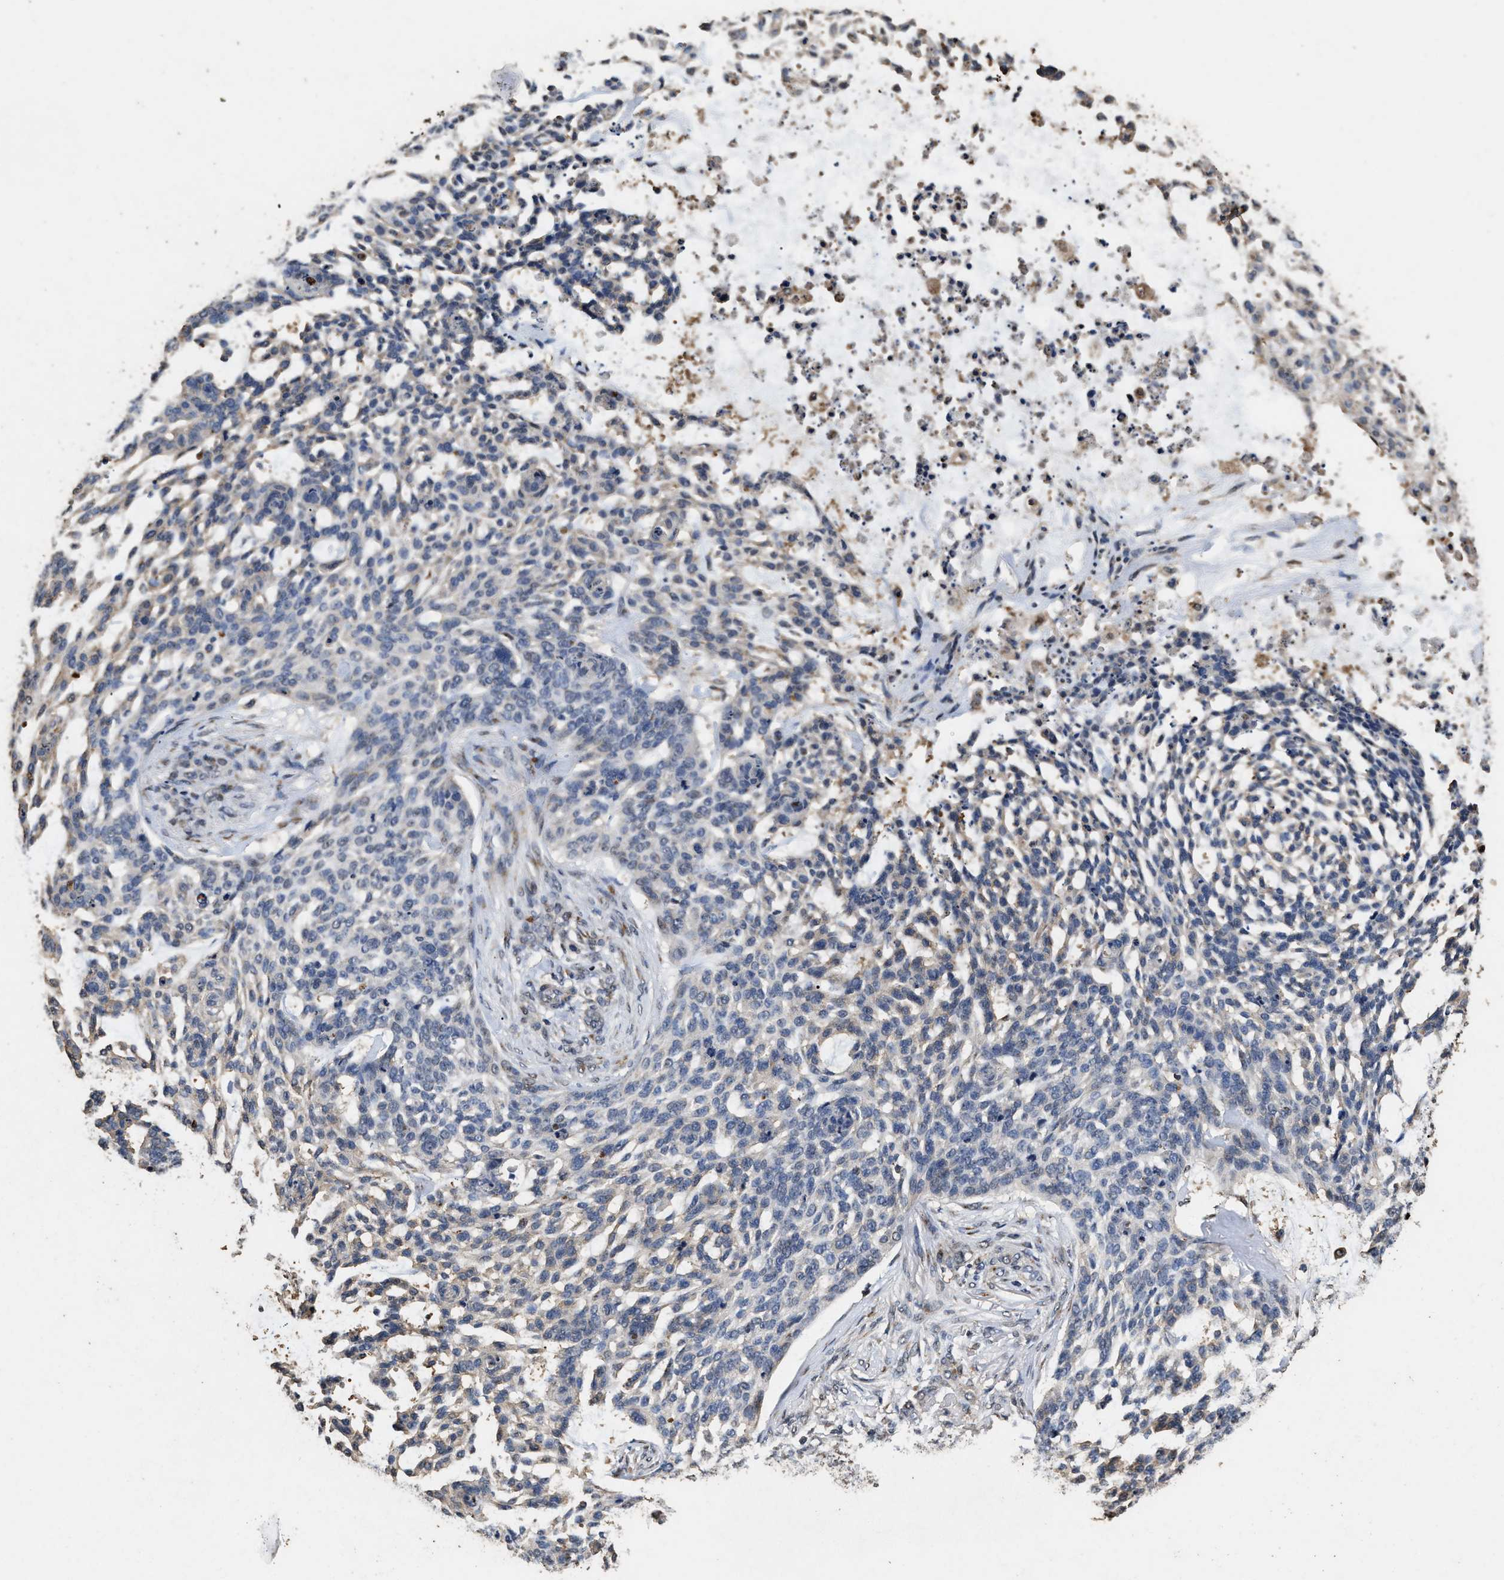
{"staining": {"intensity": "weak", "quantity": "<25%", "location": "cytoplasmic/membranous"}, "tissue": "skin cancer", "cell_type": "Tumor cells", "image_type": "cancer", "snomed": [{"axis": "morphology", "description": "Basal cell carcinoma"}, {"axis": "topography", "description": "Skin"}], "caption": "High power microscopy photomicrograph of an IHC micrograph of skin cancer (basal cell carcinoma), revealing no significant staining in tumor cells. (Immunohistochemistry, brightfield microscopy, high magnification).", "gene": "TPST2", "patient": {"sex": "female", "age": 64}}